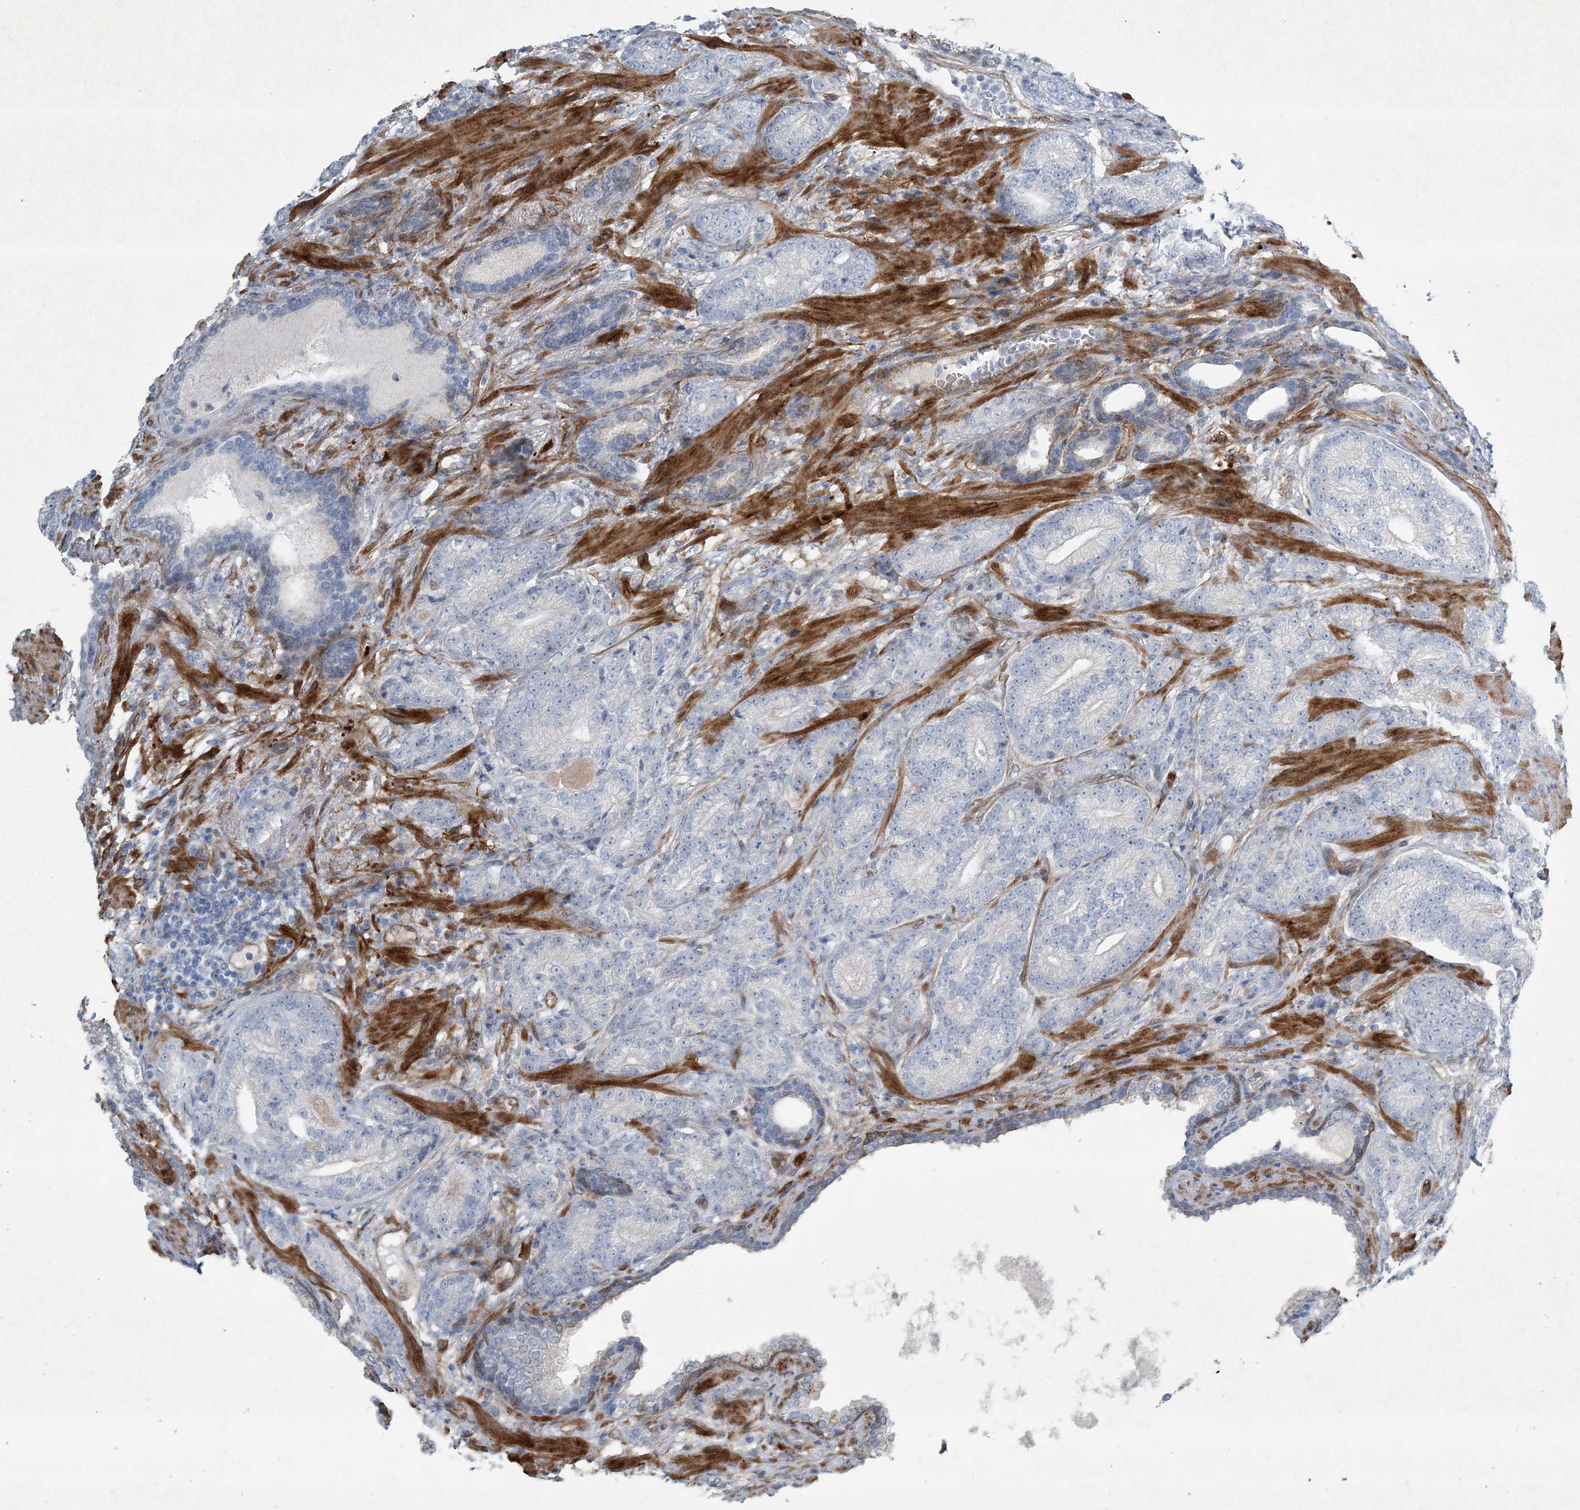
{"staining": {"intensity": "negative", "quantity": "none", "location": "none"}, "tissue": "prostate cancer", "cell_type": "Tumor cells", "image_type": "cancer", "snomed": [{"axis": "morphology", "description": "Adenocarcinoma, High grade"}, {"axis": "topography", "description": "Prostate"}], "caption": "An IHC image of prostate adenocarcinoma (high-grade) is shown. There is no staining in tumor cells of prostate adenocarcinoma (high-grade).", "gene": "PGM5", "patient": {"sex": "male", "age": 61}}